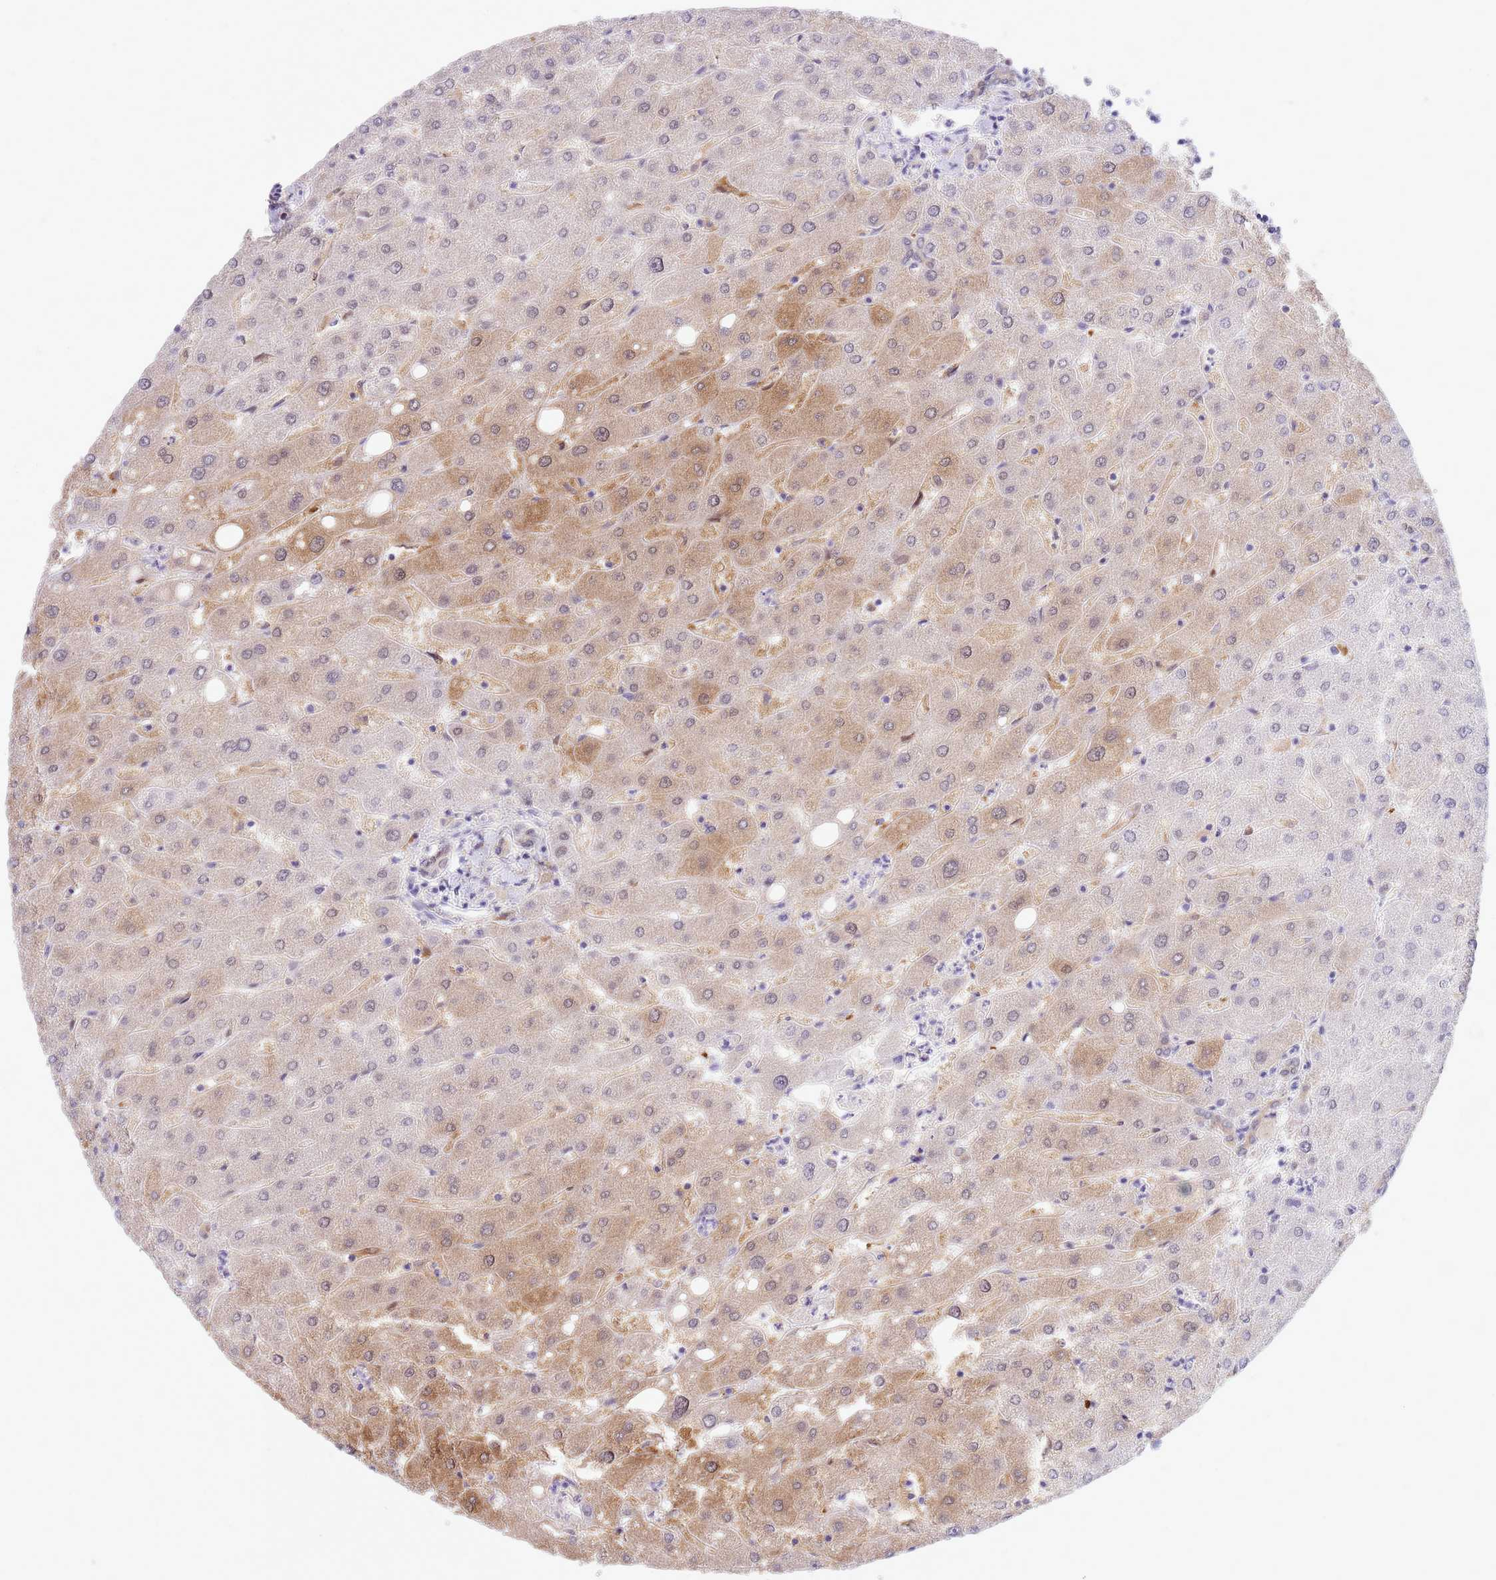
{"staining": {"intensity": "negative", "quantity": "none", "location": "none"}, "tissue": "liver", "cell_type": "Cholangiocytes", "image_type": "normal", "snomed": [{"axis": "morphology", "description": "Normal tissue, NOS"}, {"axis": "topography", "description": "Liver"}], "caption": "Human liver stained for a protein using immunohistochemistry displays no expression in cholangiocytes.", "gene": "TRIM32", "patient": {"sex": "male", "age": 67}}